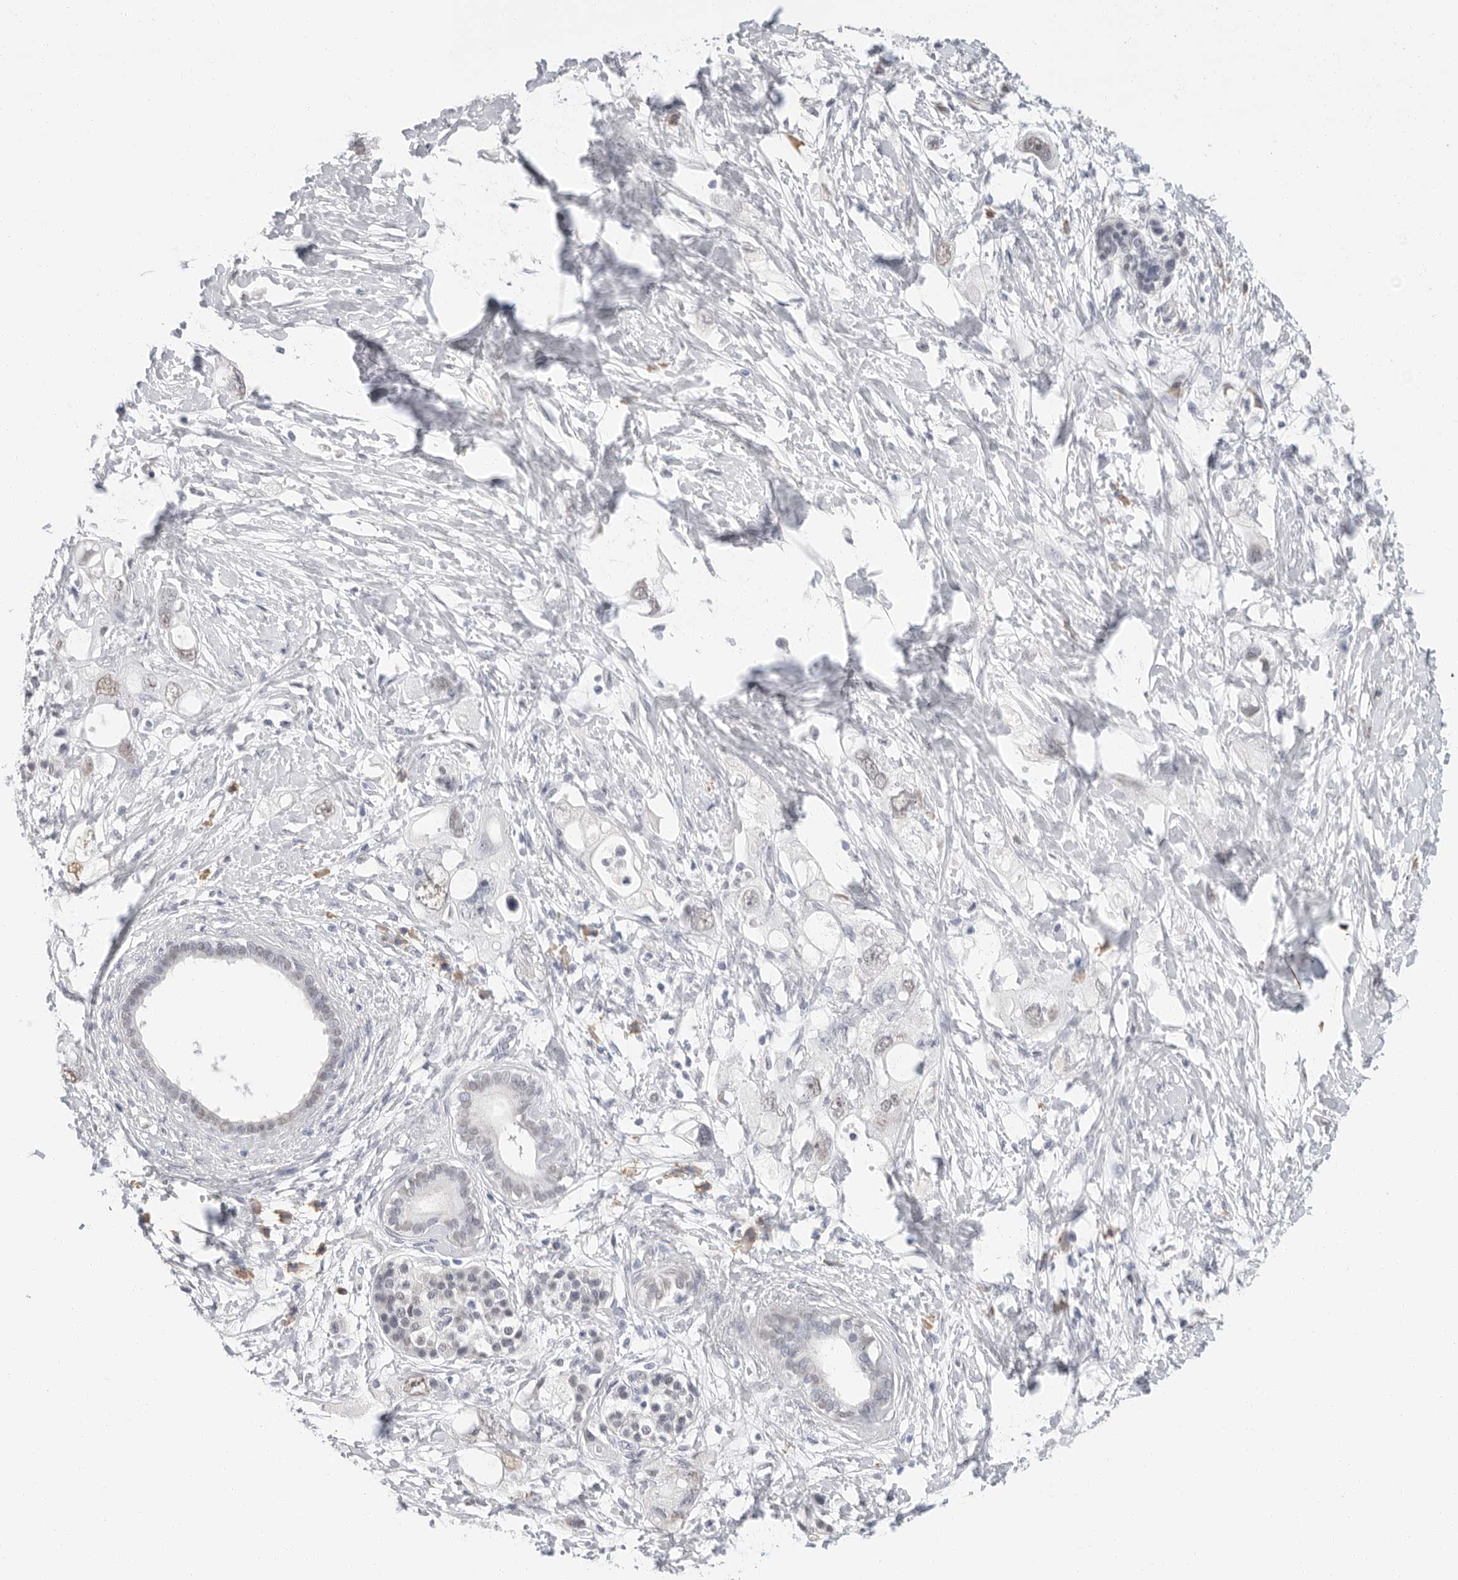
{"staining": {"intensity": "weak", "quantity": "25%-75%", "location": "nuclear"}, "tissue": "pancreatic cancer", "cell_type": "Tumor cells", "image_type": "cancer", "snomed": [{"axis": "morphology", "description": "Adenocarcinoma, NOS"}, {"axis": "topography", "description": "Pancreas"}], "caption": "Immunohistochemistry (IHC) (DAB (3,3'-diaminobenzidine)) staining of pancreatic adenocarcinoma shows weak nuclear protein expression in approximately 25%-75% of tumor cells. The protein is shown in brown color, while the nuclei are stained blue.", "gene": "ARHGEF10", "patient": {"sex": "female", "age": 56}}